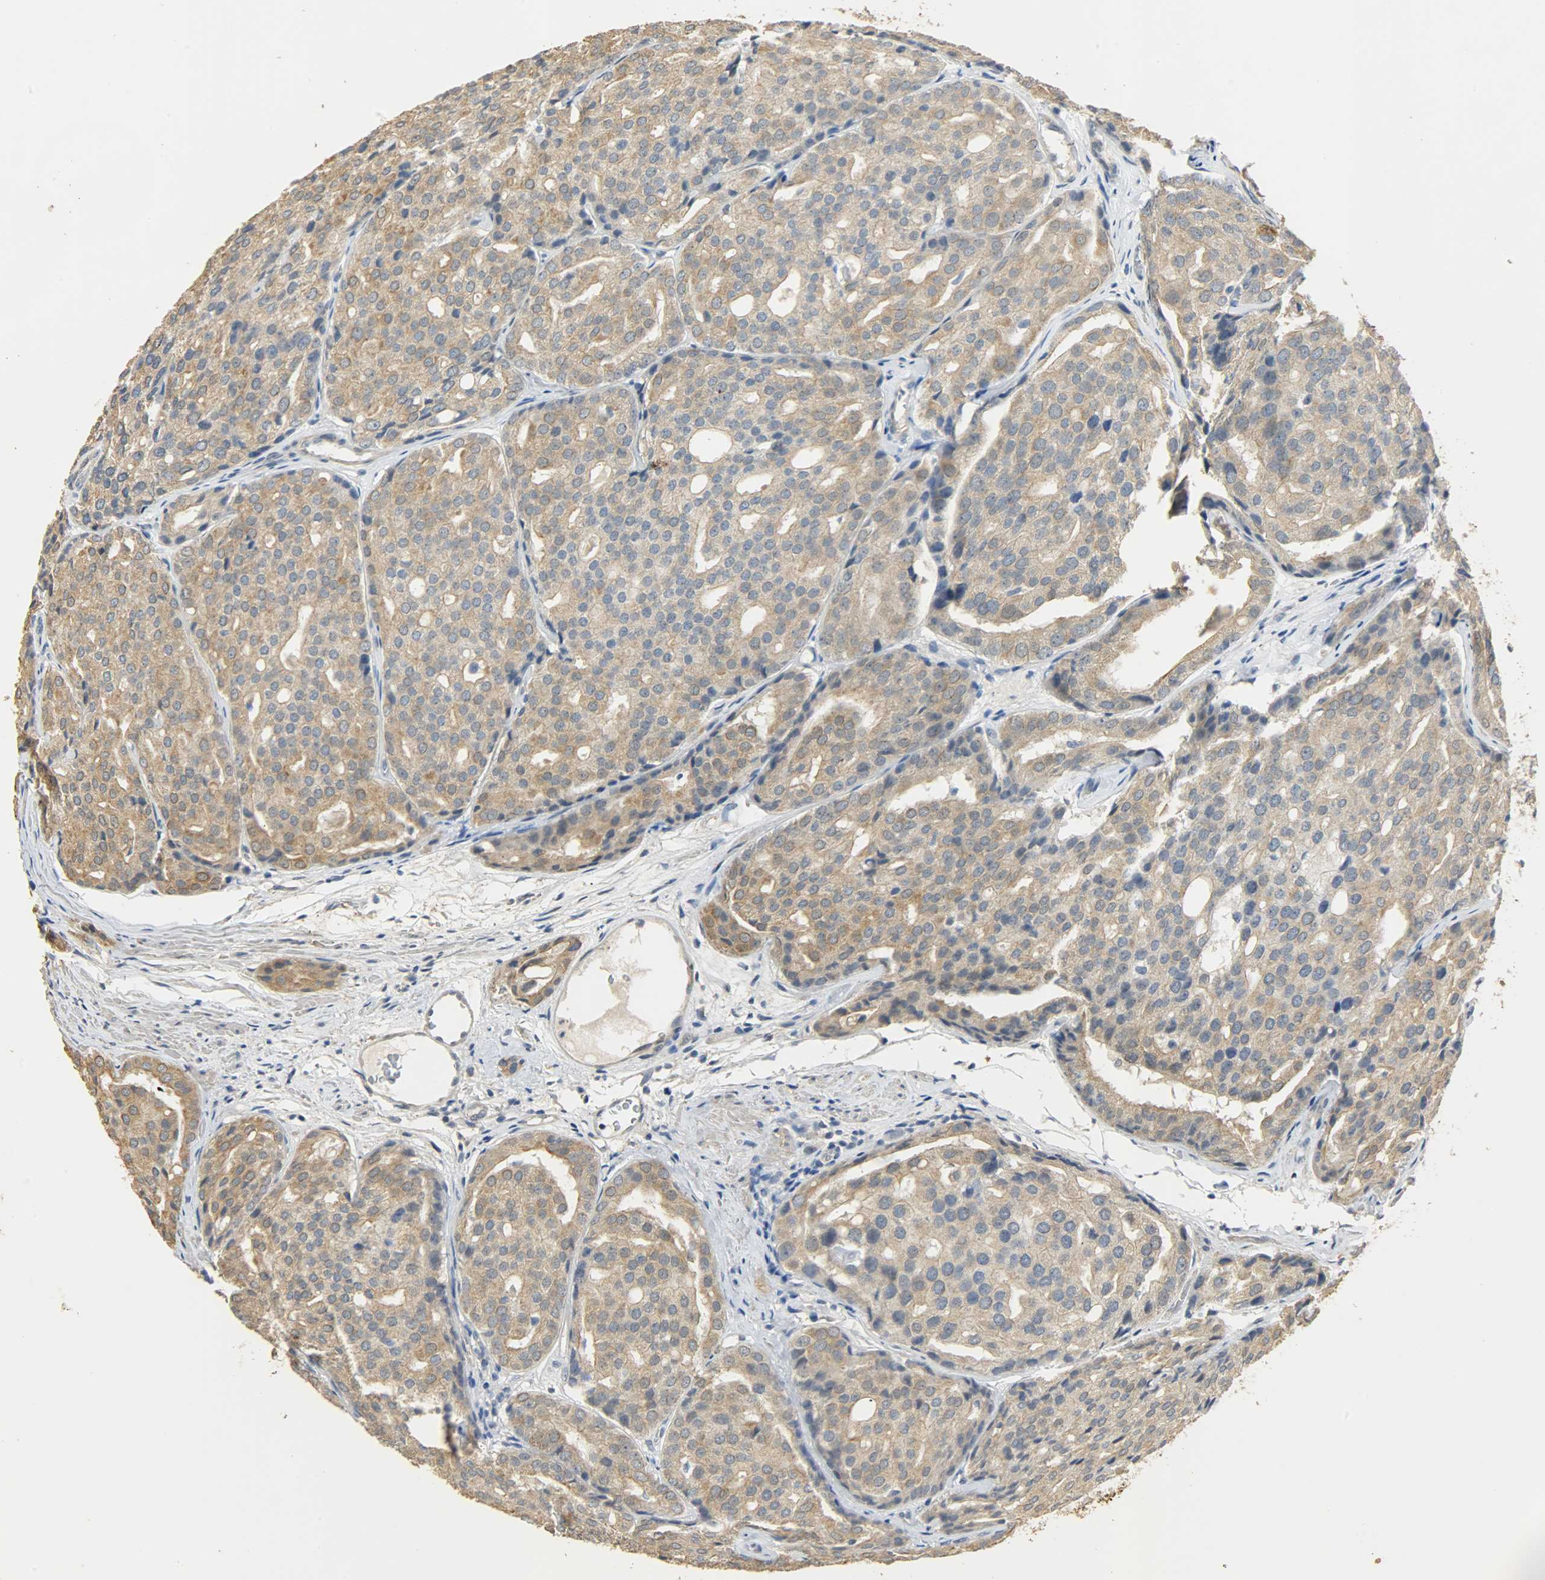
{"staining": {"intensity": "moderate", "quantity": ">75%", "location": "cytoplasmic/membranous"}, "tissue": "prostate cancer", "cell_type": "Tumor cells", "image_type": "cancer", "snomed": [{"axis": "morphology", "description": "Adenocarcinoma, High grade"}, {"axis": "topography", "description": "Prostate"}], "caption": "The image displays immunohistochemical staining of high-grade adenocarcinoma (prostate). There is moderate cytoplasmic/membranous staining is present in about >75% of tumor cells. (DAB IHC, brown staining for protein, blue staining for nuclei).", "gene": "USP13", "patient": {"sex": "male", "age": 64}}